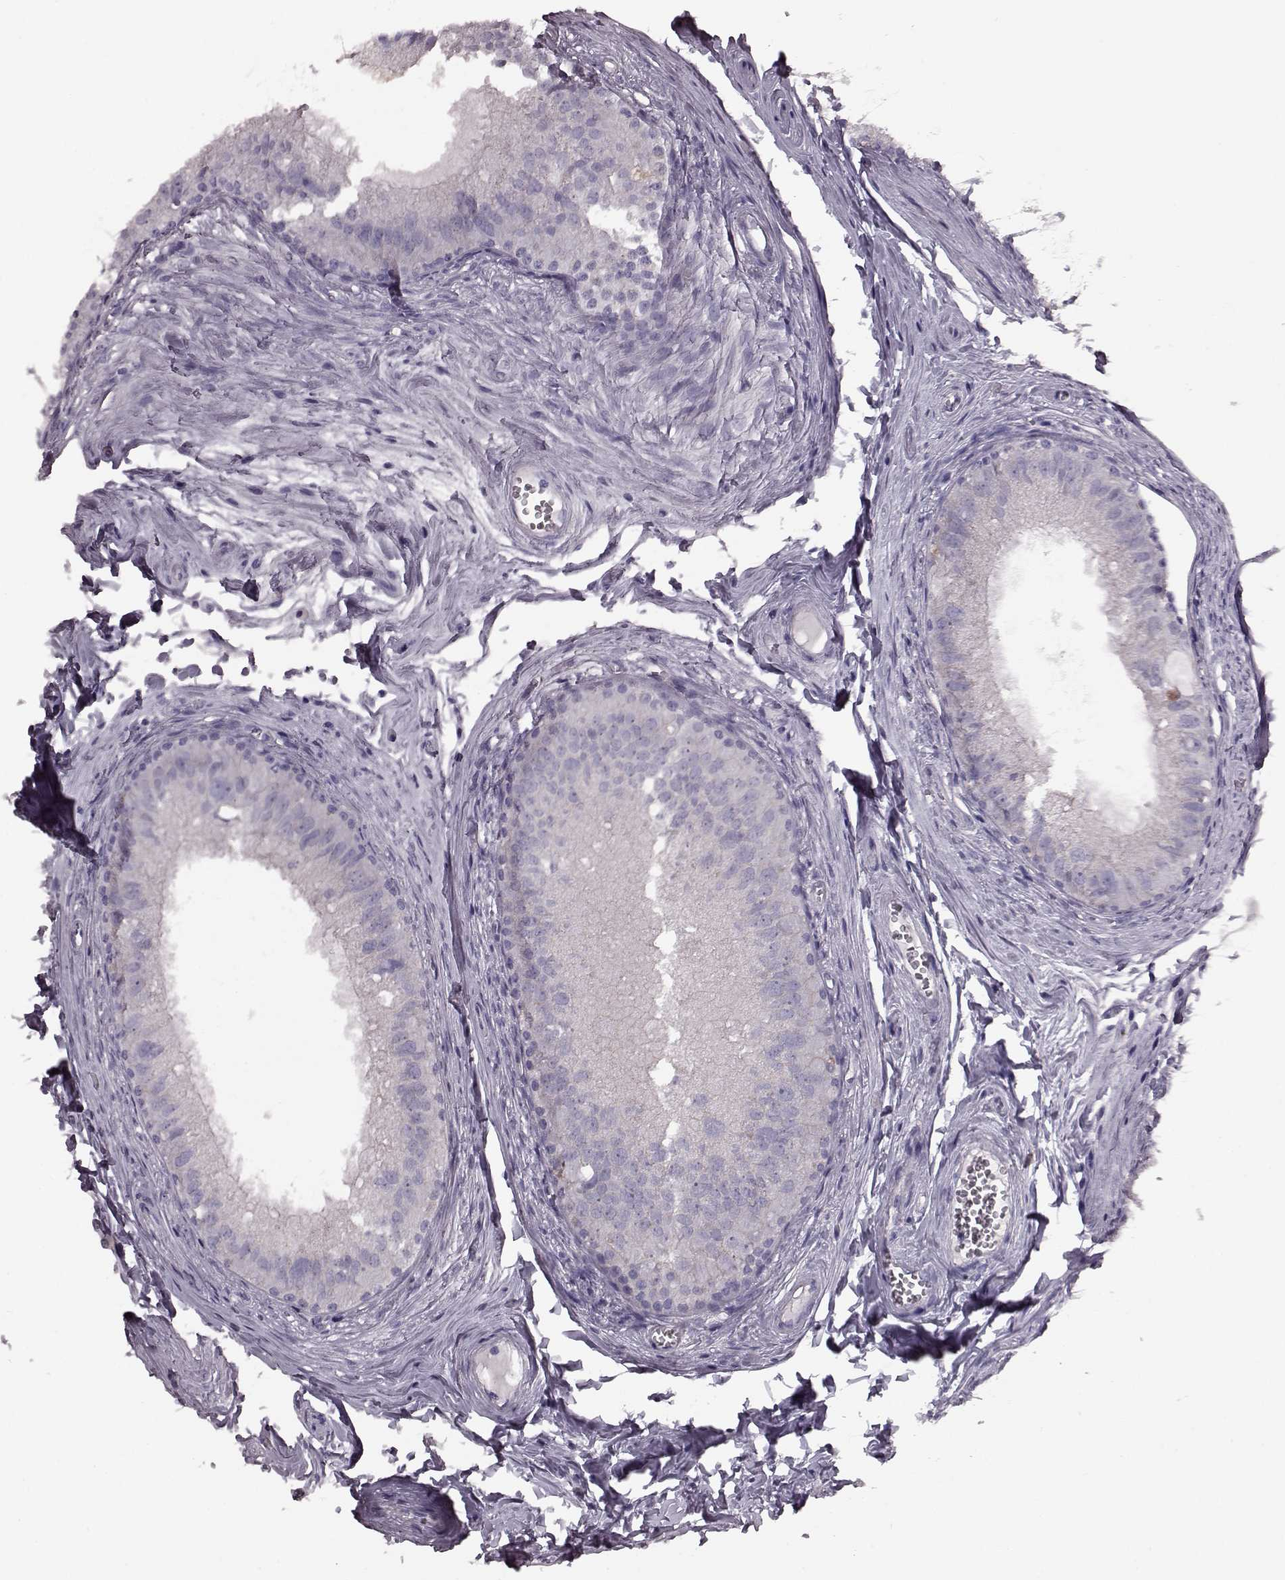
{"staining": {"intensity": "negative", "quantity": "none", "location": "none"}, "tissue": "epididymis", "cell_type": "Glandular cells", "image_type": "normal", "snomed": [{"axis": "morphology", "description": "Normal tissue, NOS"}, {"axis": "topography", "description": "Epididymis"}], "caption": "This image is of unremarkable epididymis stained with immunohistochemistry to label a protein in brown with the nuclei are counter-stained blue. There is no expression in glandular cells.", "gene": "SNTG1", "patient": {"sex": "male", "age": 45}}